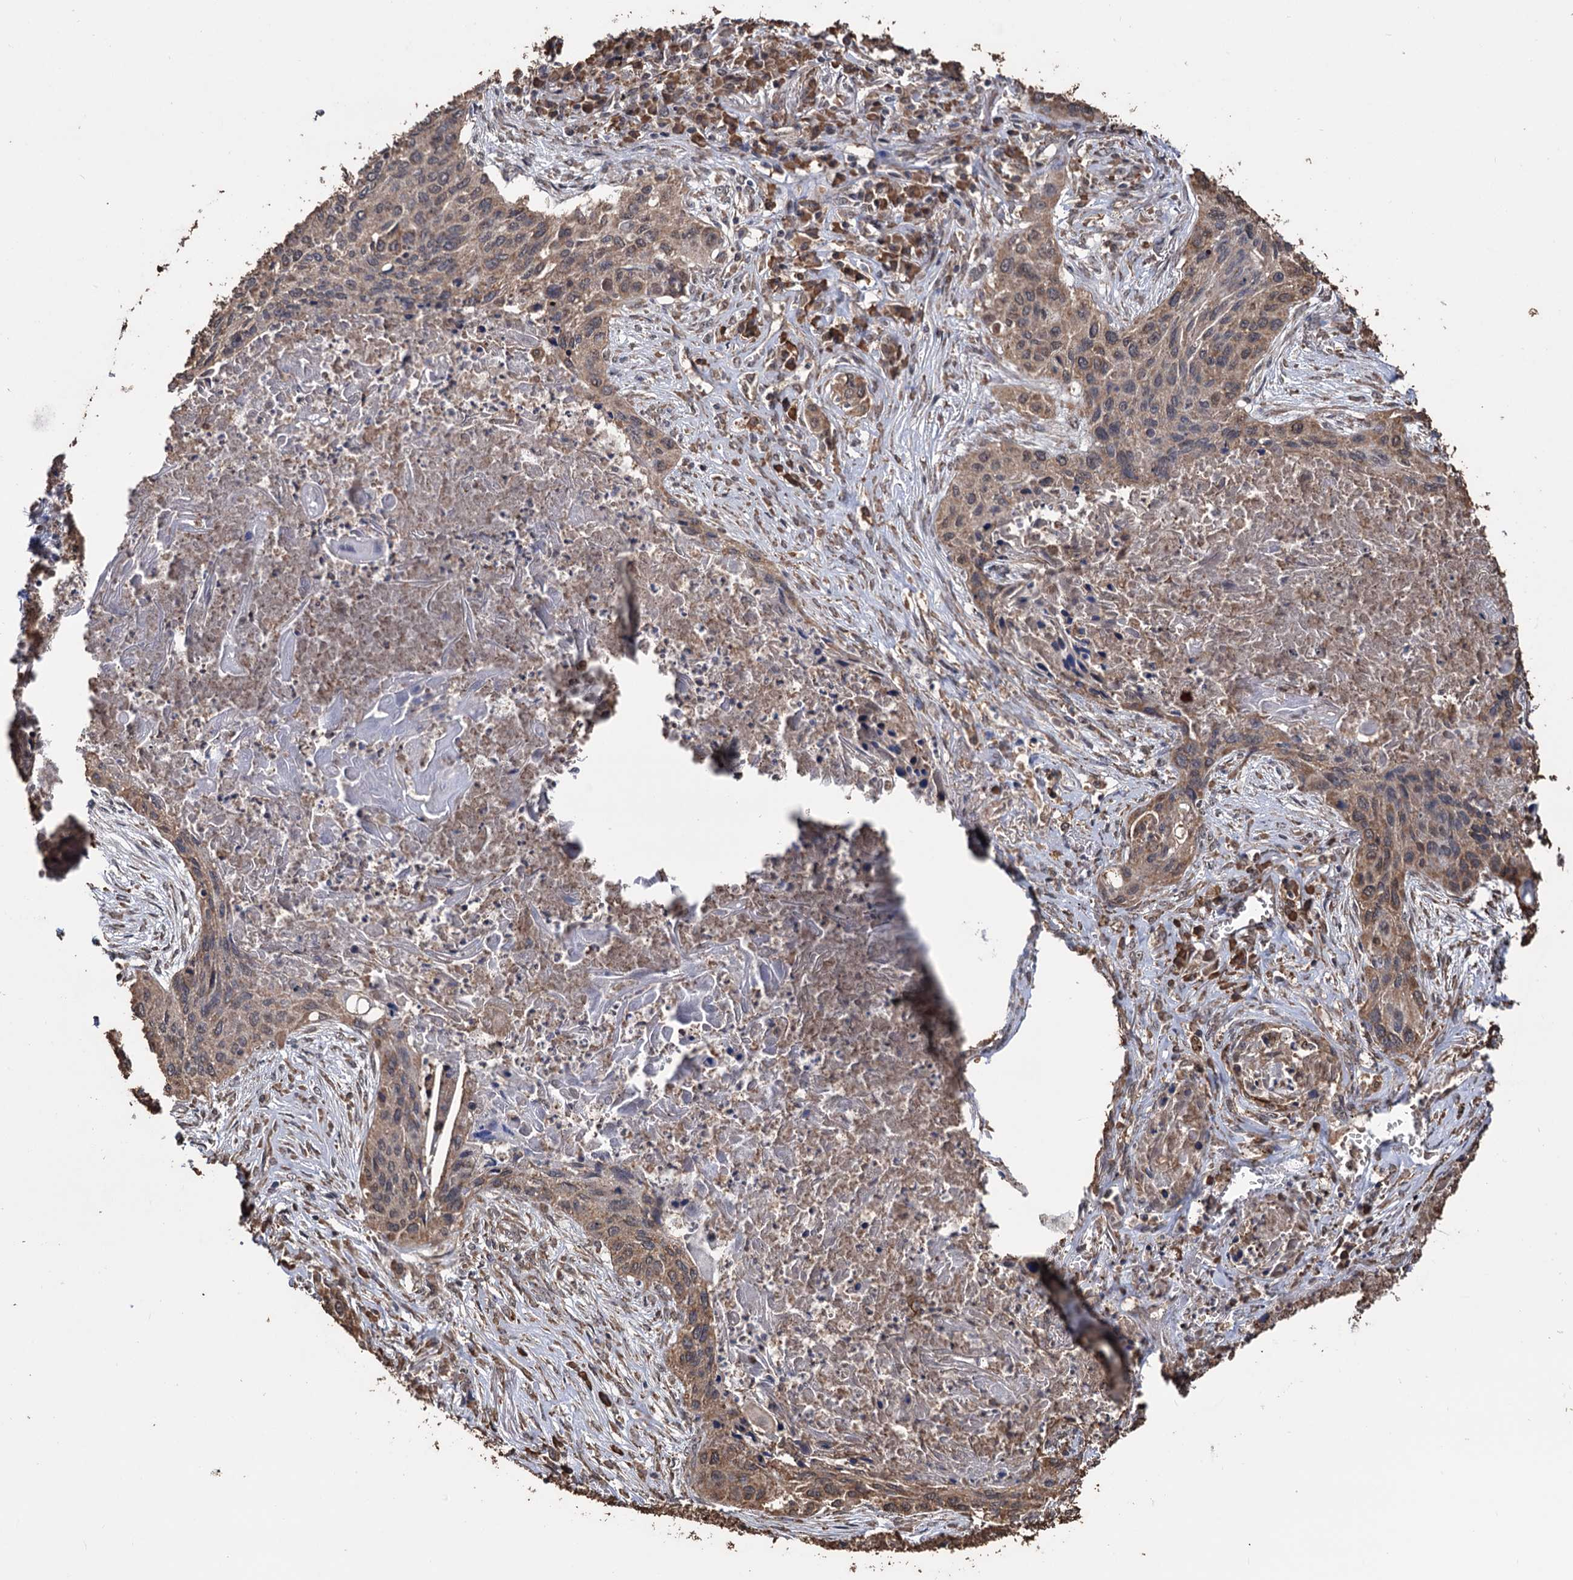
{"staining": {"intensity": "moderate", "quantity": ">75%", "location": "cytoplasmic/membranous"}, "tissue": "lung cancer", "cell_type": "Tumor cells", "image_type": "cancer", "snomed": [{"axis": "morphology", "description": "Squamous cell carcinoma, NOS"}, {"axis": "topography", "description": "Lung"}], "caption": "An immunohistochemistry (IHC) photomicrograph of neoplastic tissue is shown. Protein staining in brown shows moderate cytoplasmic/membranous positivity in squamous cell carcinoma (lung) within tumor cells.", "gene": "TBC1D12", "patient": {"sex": "female", "age": 63}}